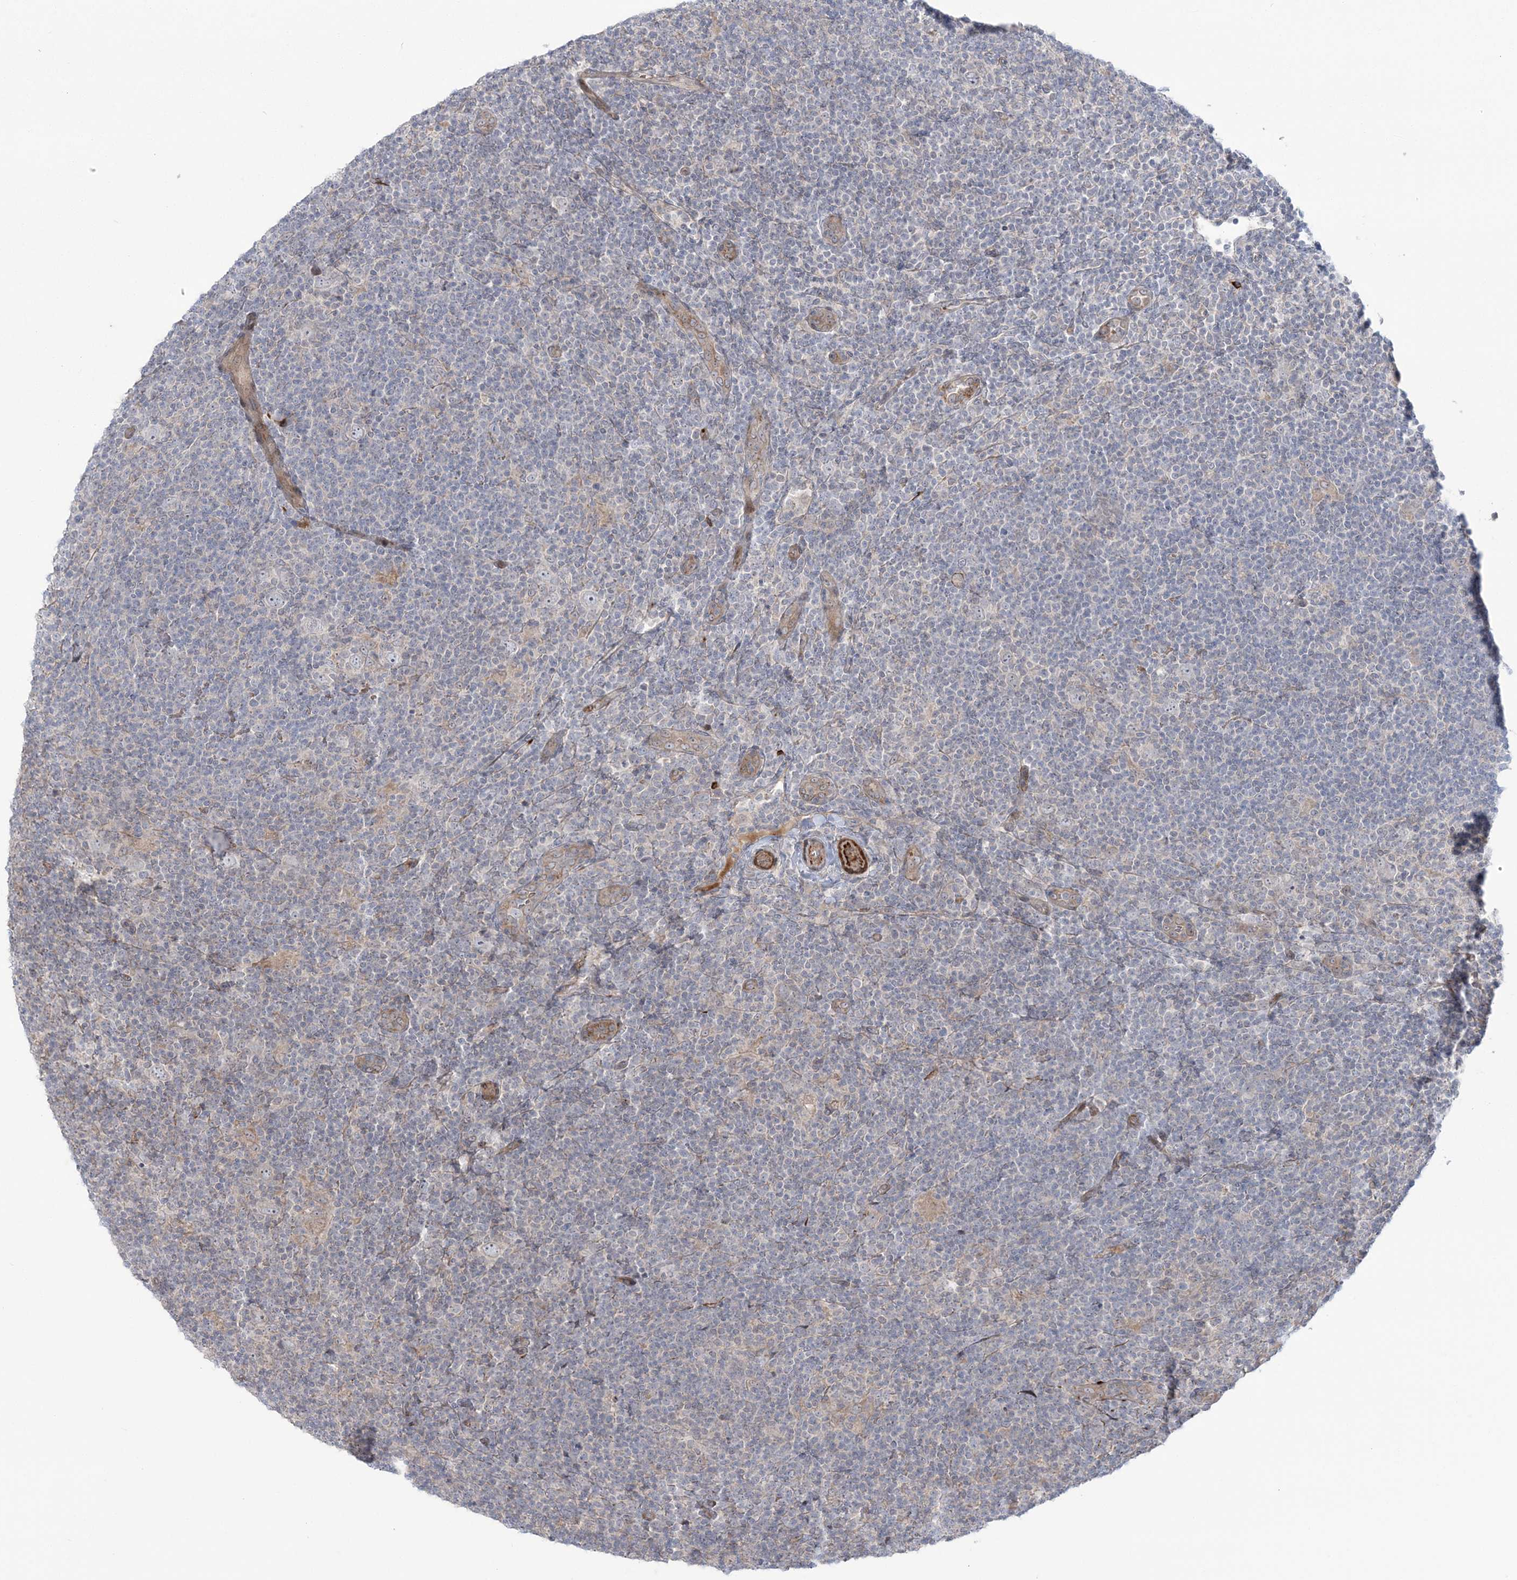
{"staining": {"intensity": "negative", "quantity": "none", "location": "none"}, "tissue": "lymphoma", "cell_type": "Tumor cells", "image_type": "cancer", "snomed": [{"axis": "morphology", "description": "Hodgkin's disease, NOS"}, {"axis": "topography", "description": "Lymph node"}], "caption": "There is no significant expression in tumor cells of lymphoma.", "gene": "NUDT9", "patient": {"sex": "female", "age": 57}}